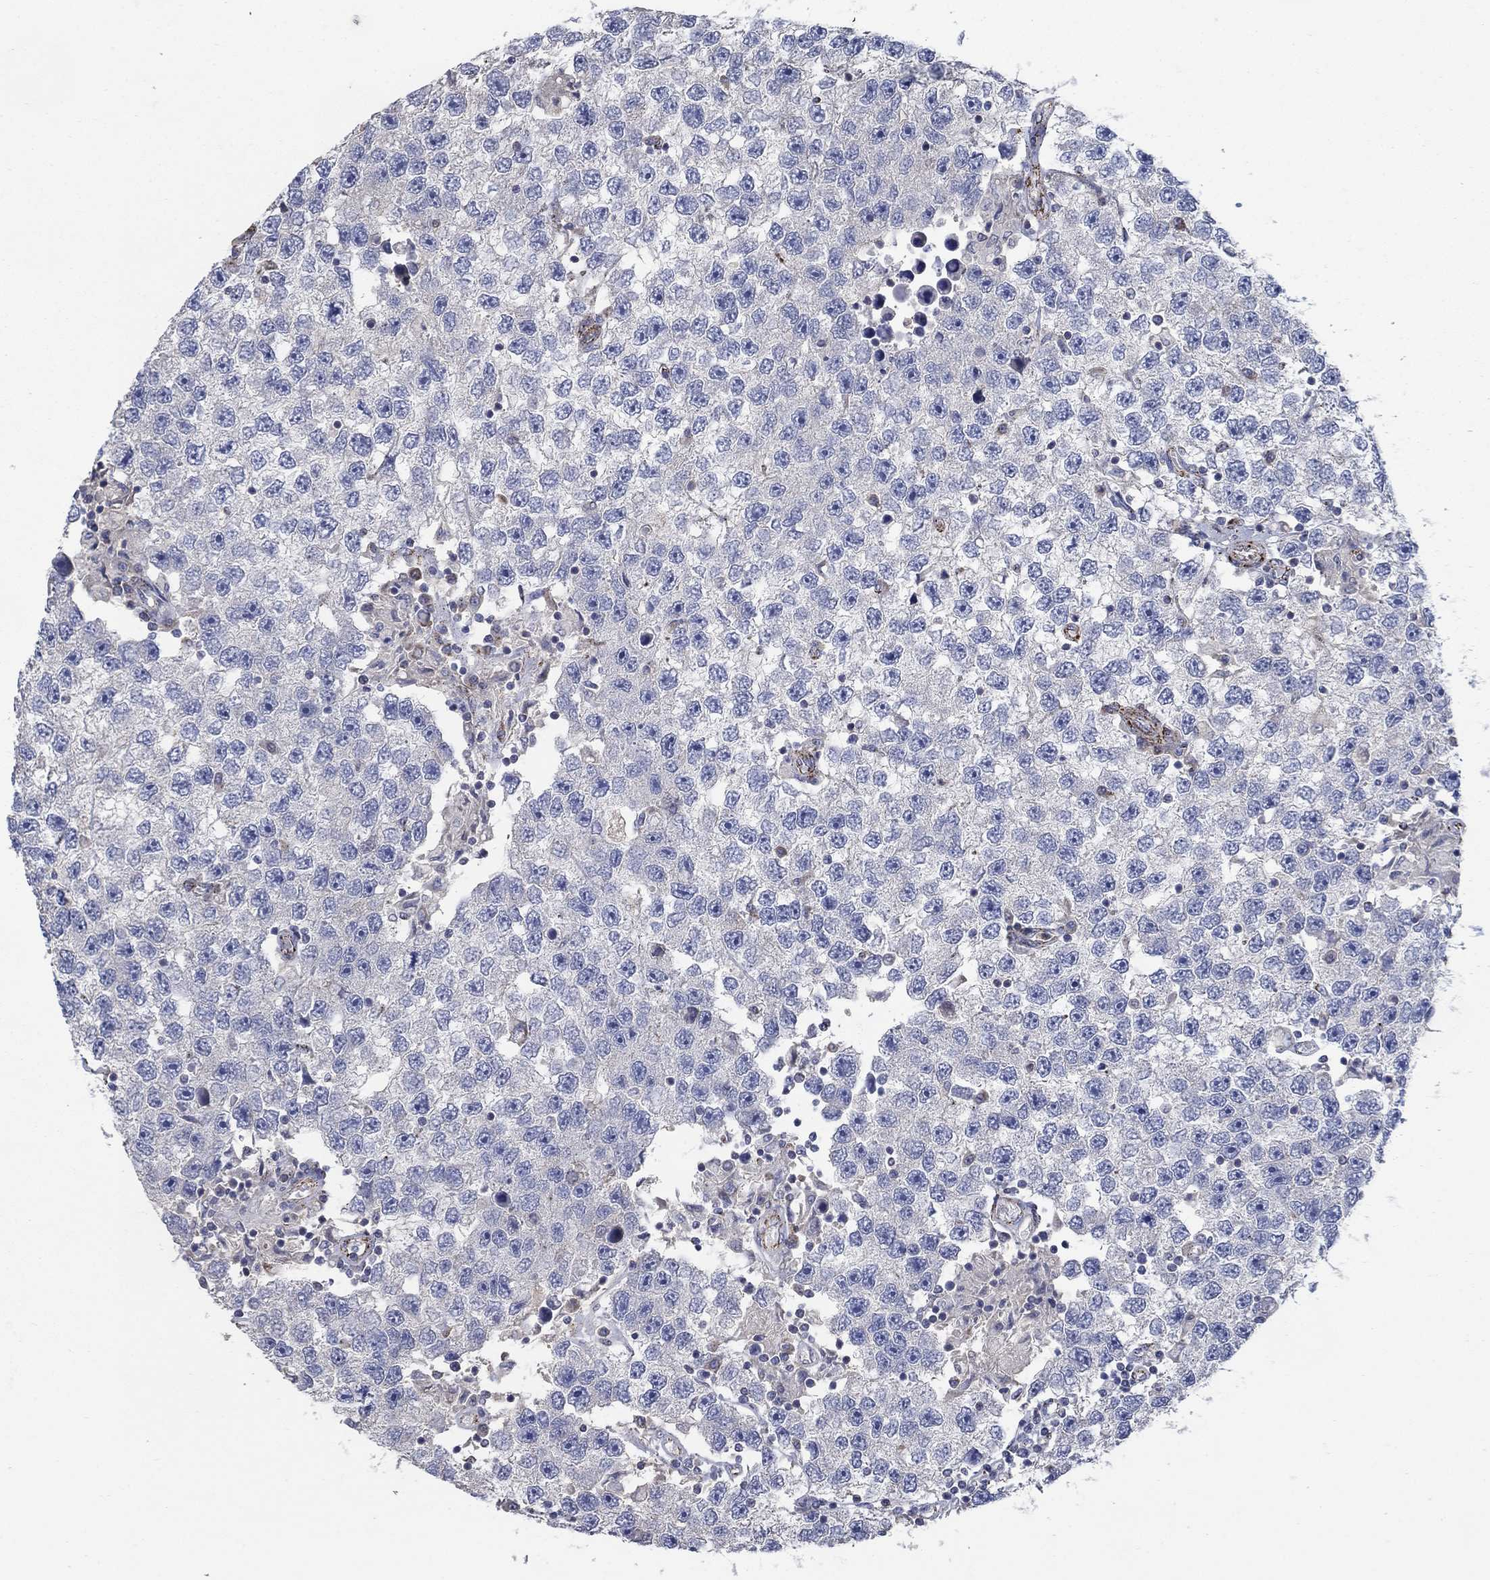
{"staining": {"intensity": "negative", "quantity": "none", "location": "none"}, "tissue": "testis cancer", "cell_type": "Tumor cells", "image_type": "cancer", "snomed": [{"axis": "morphology", "description": "Seminoma, NOS"}, {"axis": "topography", "description": "Testis"}], "caption": "This photomicrograph is of seminoma (testis) stained with immunohistochemistry to label a protein in brown with the nuclei are counter-stained blue. There is no staining in tumor cells.", "gene": "PNPLA2", "patient": {"sex": "male", "age": 26}}